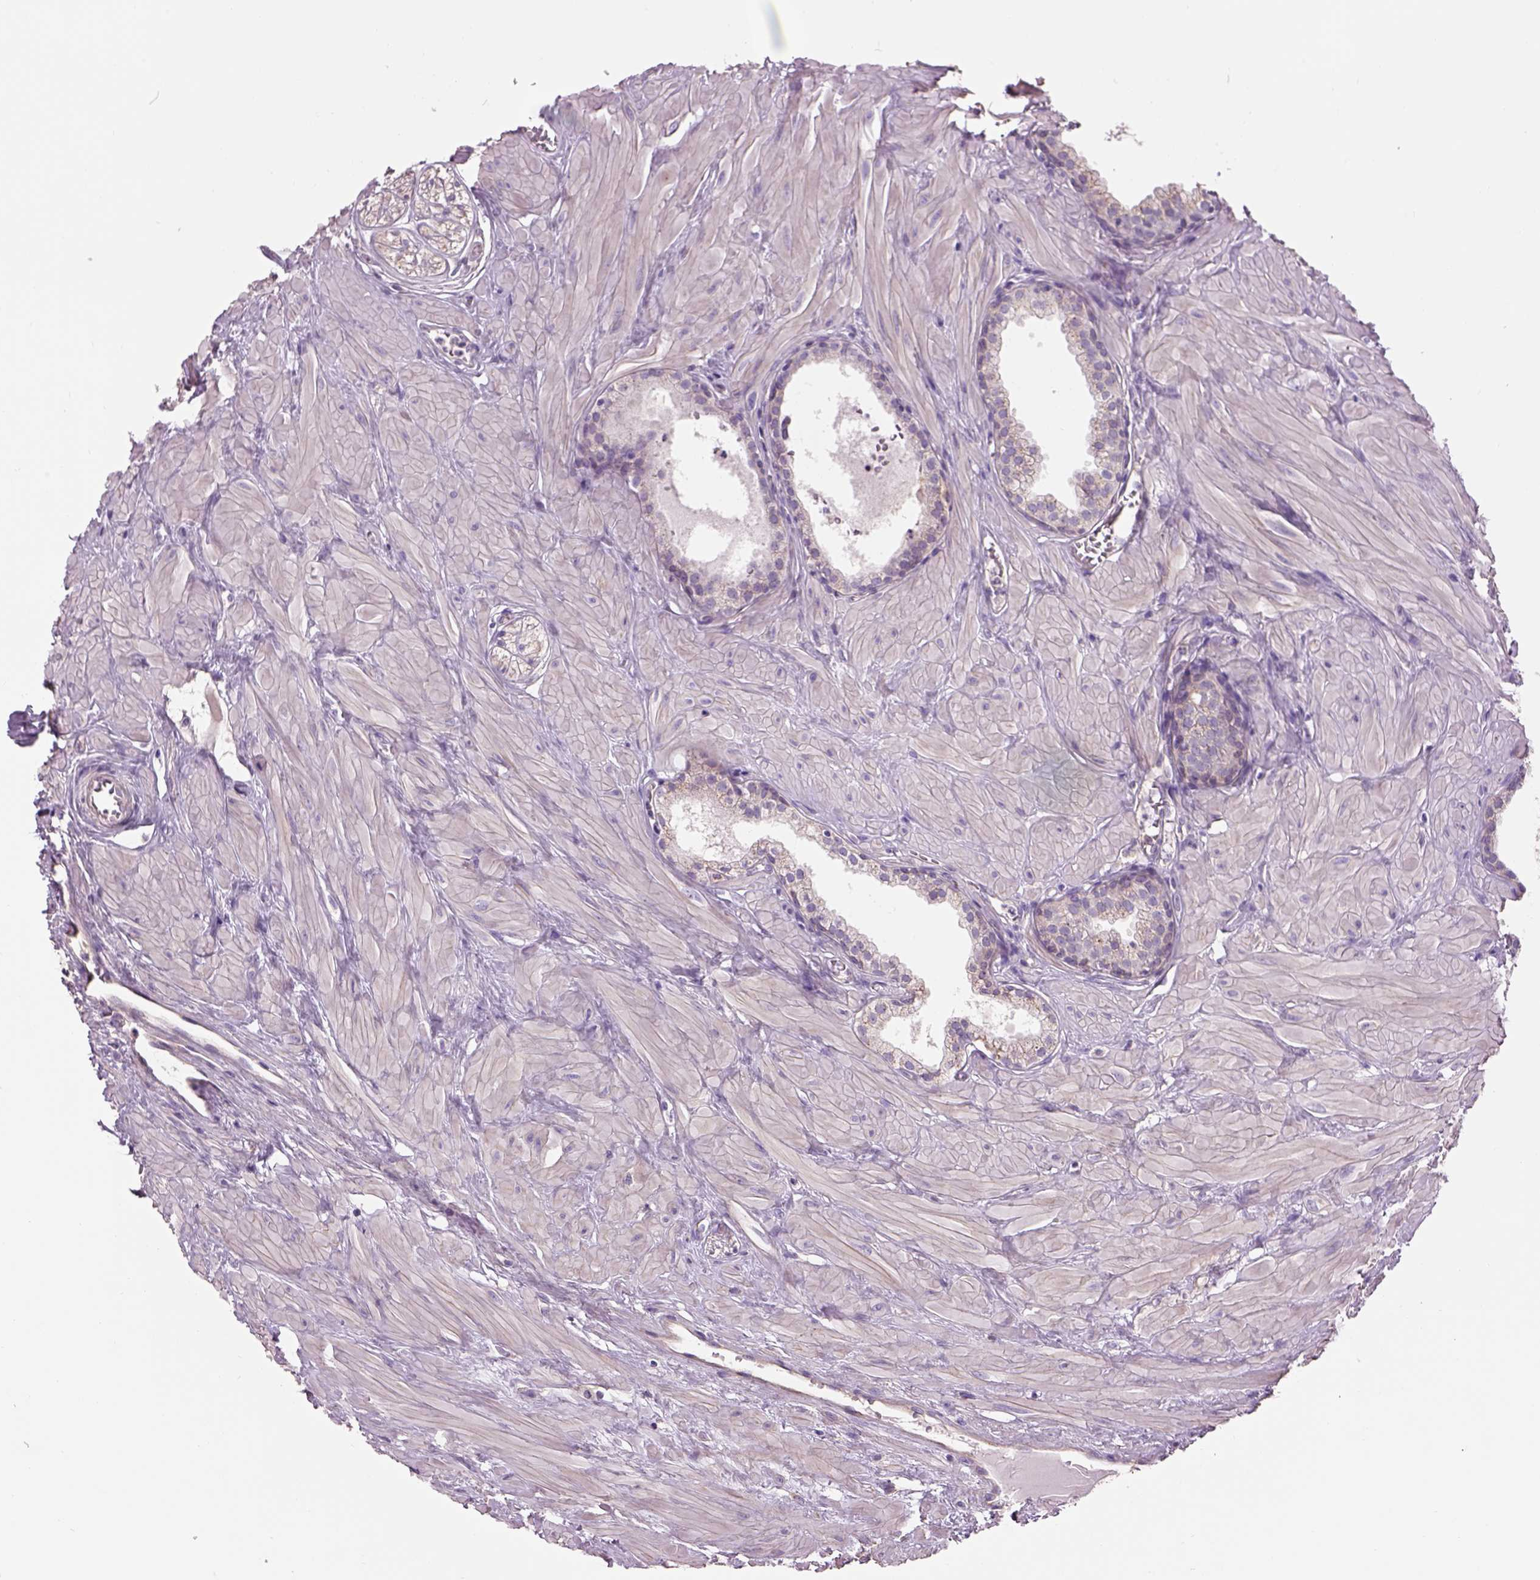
{"staining": {"intensity": "weak", "quantity": "<25%", "location": "cytoplasmic/membranous"}, "tissue": "prostate", "cell_type": "Glandular cells", "image_type": "normal", "snomed": [{"axis": "morphology", "description": "Normal tissue, NOS"}, {"axis": "topography", "description": "Prostate"}], "caption": "Human prostate stained for a protein using IHC displays no positivity in glandular cells.", "gene": "IFT52", "patient": {"sex": "male", "age": 48}}